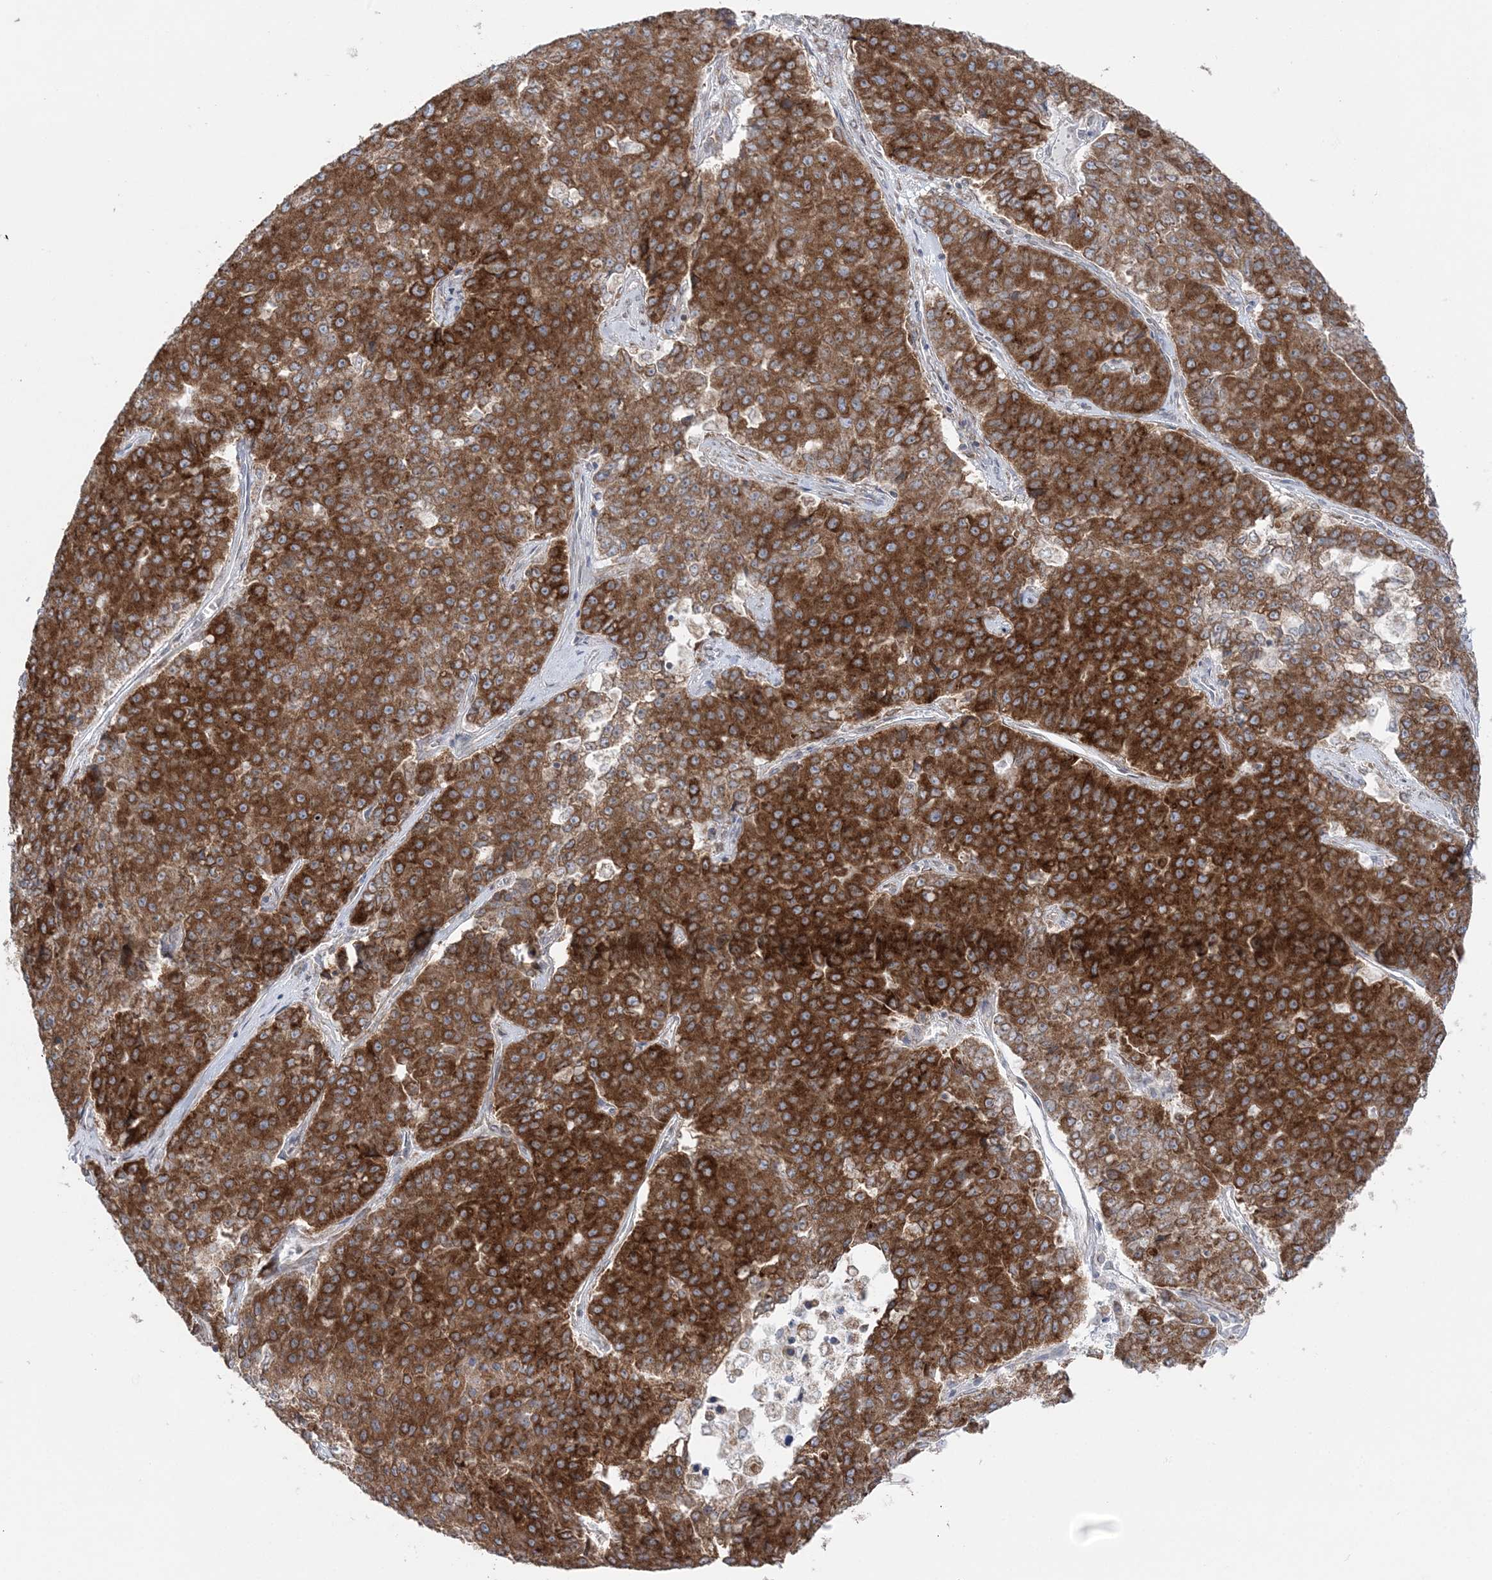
{"staining": {"intensity": "strong", "quantity": ">75%", "location": "cytoplasmic/membranous"}, "tissue": "pancreatic cancer", "cell_type": "Tumor cells", "image_type": "cancer", "snomed": [{"axis": "morphology", "description": "Adenocarcinoma, NOS"}, {"axis": "topography", "description": "Pancreas"}], "caption": "DAB immunohistochemical staining of human adenocarcinoma (pancreatic) shows strong cytoplasmic/membranous protein staining in about >75% of tumor cells.", "gene": "TMED10", "patient": {"sex": "male", "age": 50}}